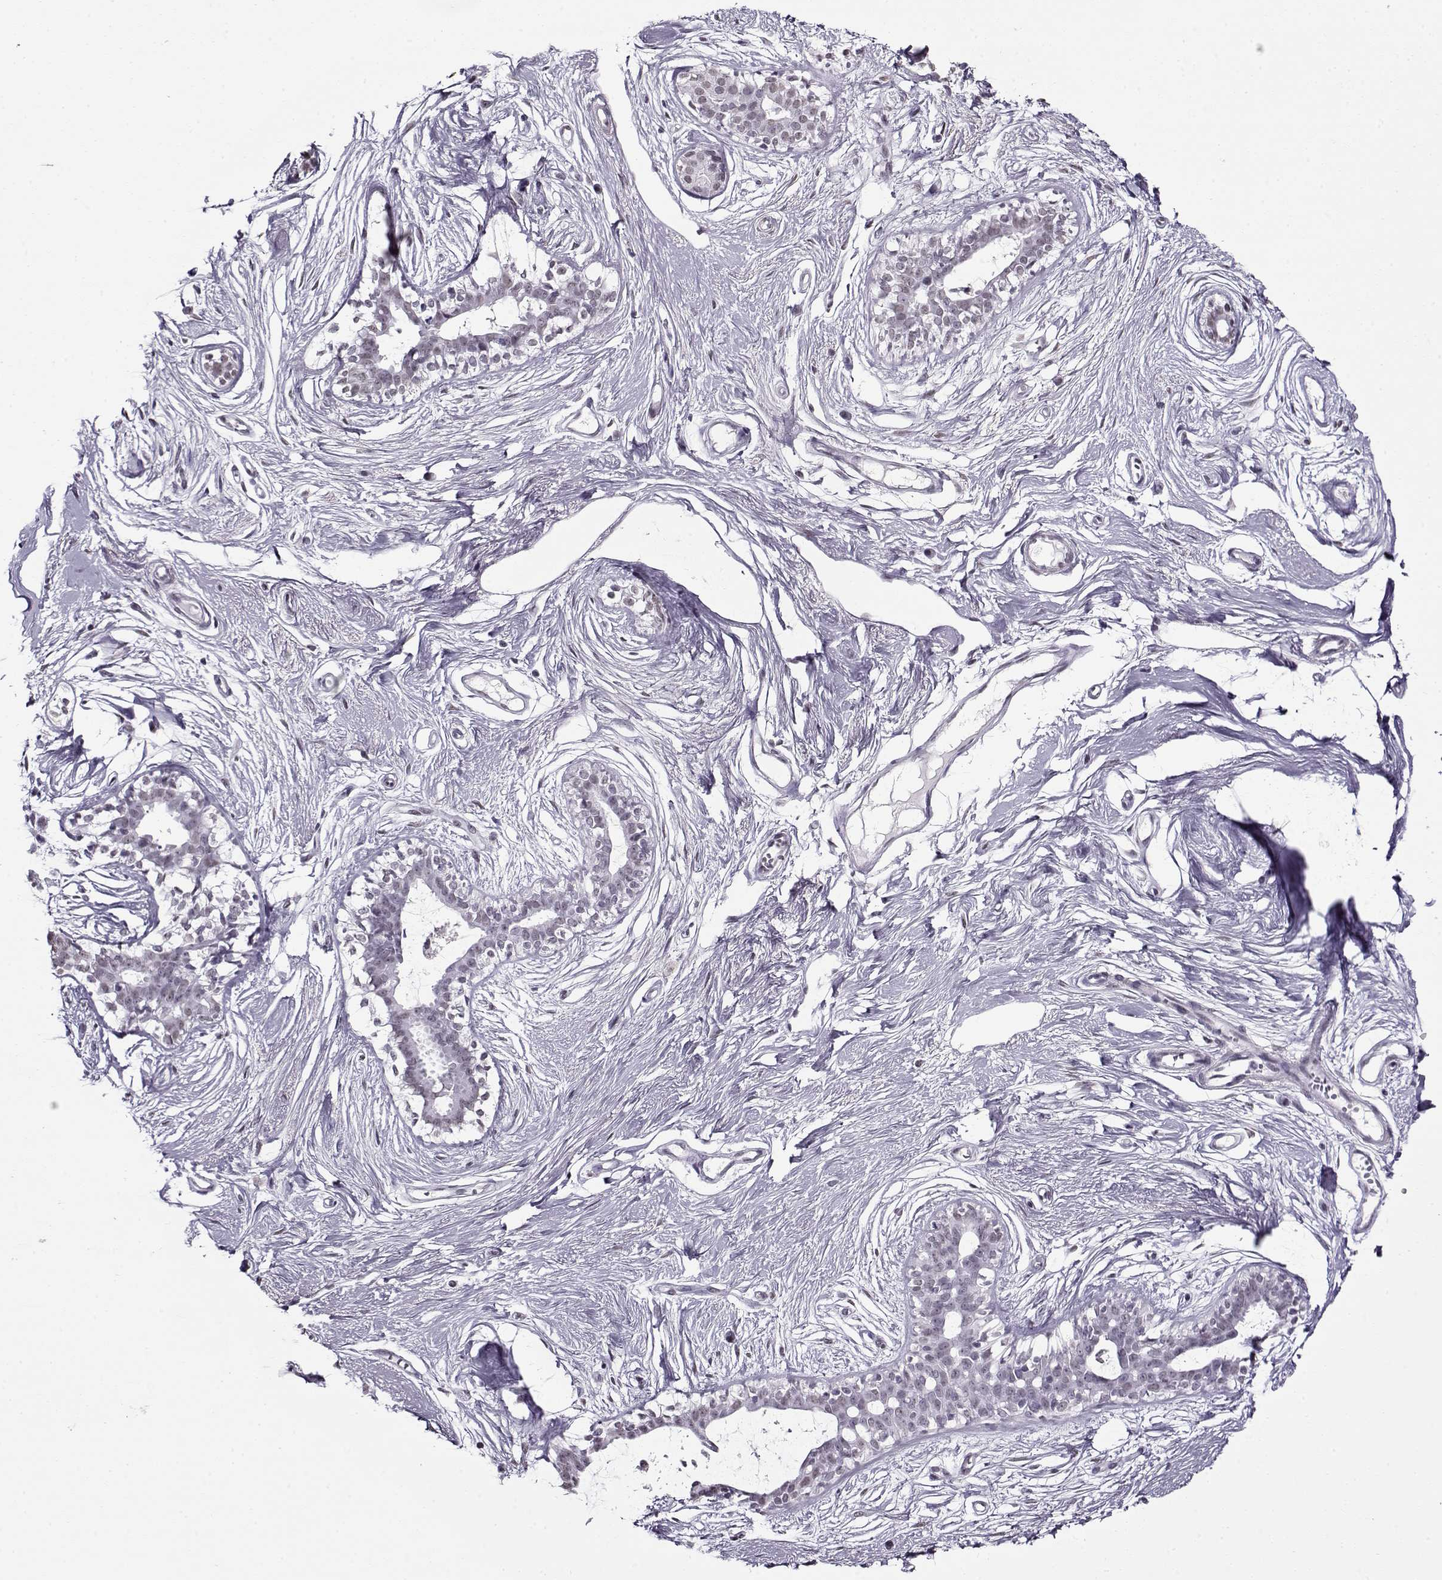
{"staining": {"intensity": "negative", "quantity": "none", "location": "none"}, "tissue": "breast", "cell_type": "Adipocytes", "image_type": "normal", "snomed": [{"axis": "morphology", "description": "Normal tissue, NOS"}, {"axis": "topography", "description": "Breast"}], "caption": "Immunohistochemistry (IHC) histopathology image of unremarkable breast stained for a protein (brown), which exhibits no positivity in adipocytes.", "gene": "PRMT8", "patient": {"sex": "female", "age": 49}}